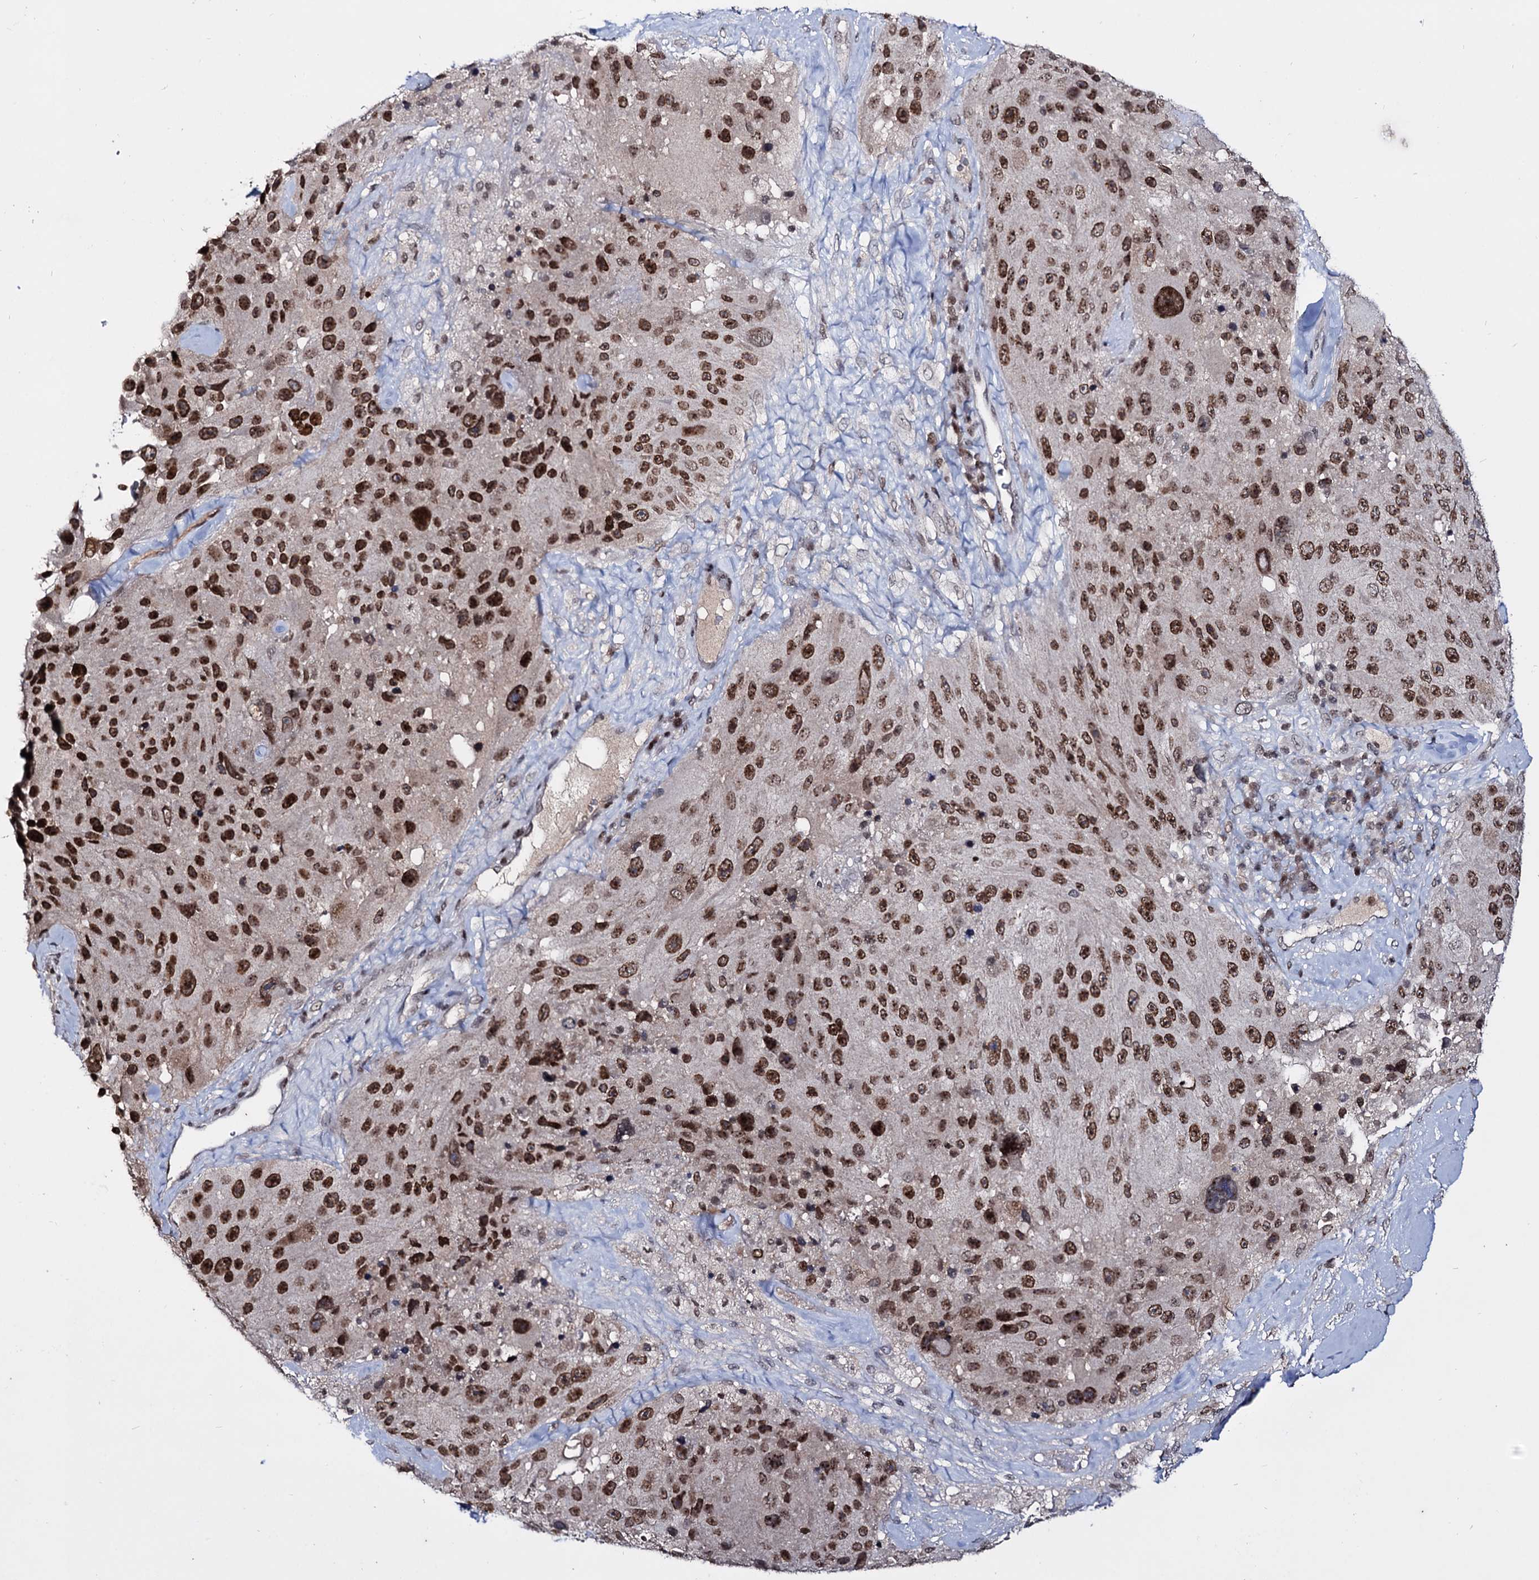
{"staining": {"intensity": "strong", "quantity": ">75%", "location": "nuclear"}, "tissue": "melanoma", "cell_type": "Tumor cells", "image_type": "cancer", "snomed": [{"axis": "morphology", "description": "Malignant melanoma, Metastatic site"}, {"axis": "topography", "description": "Lymph node"}], "caption": "Malignant melanoma (metastatic site) stained with a brown dye reveals strong nuclear positive expression in approximately >75% of tumor cells.", "gene": "SMCHD1", "patient": {"sex": "male", "age": 62}}